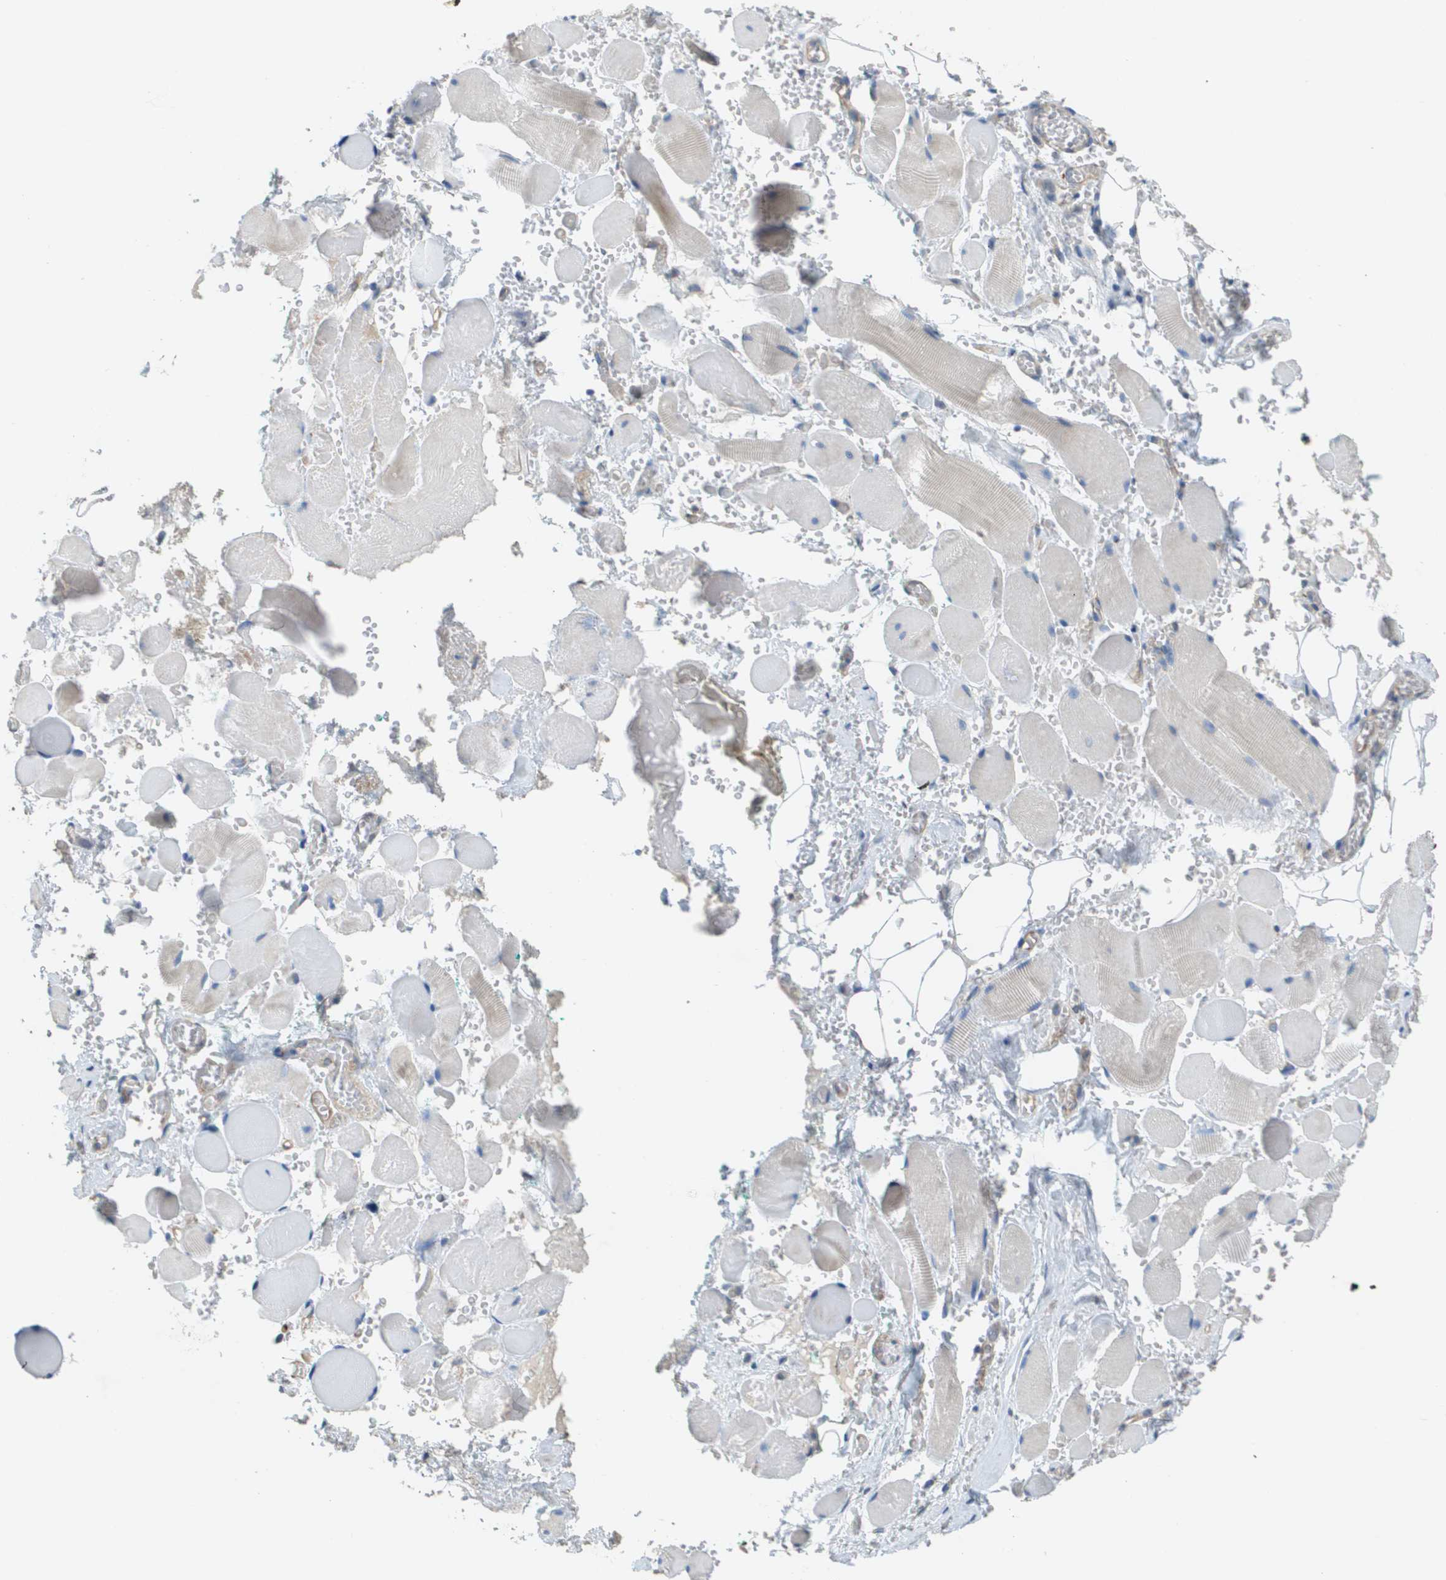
{"staining": {"intensity": "weak", "quantity": "25%-75%", "location": "cytoplasmic/membranous"}, "tissue": "adipose tissue", "cell_type": "Adipocytes", "image_type": "normal", "snomed": [{"axis": "morphology", "description": "Squamous cell carcinoma, NOS"}, {"axis": "topography", "description": "Oral tissue"}, {"axis": "topography", "description": "Head-Neck"}], "caption": "A high-resolution micrograph shows immunohistochemistry staining of benign adipose tissue, which displays weak cytoplasmic/membranous expression in approximately 25%-75% of adipocytes.", "gene": "CASP10", "patient": {"sex": "female", "age": 50}}